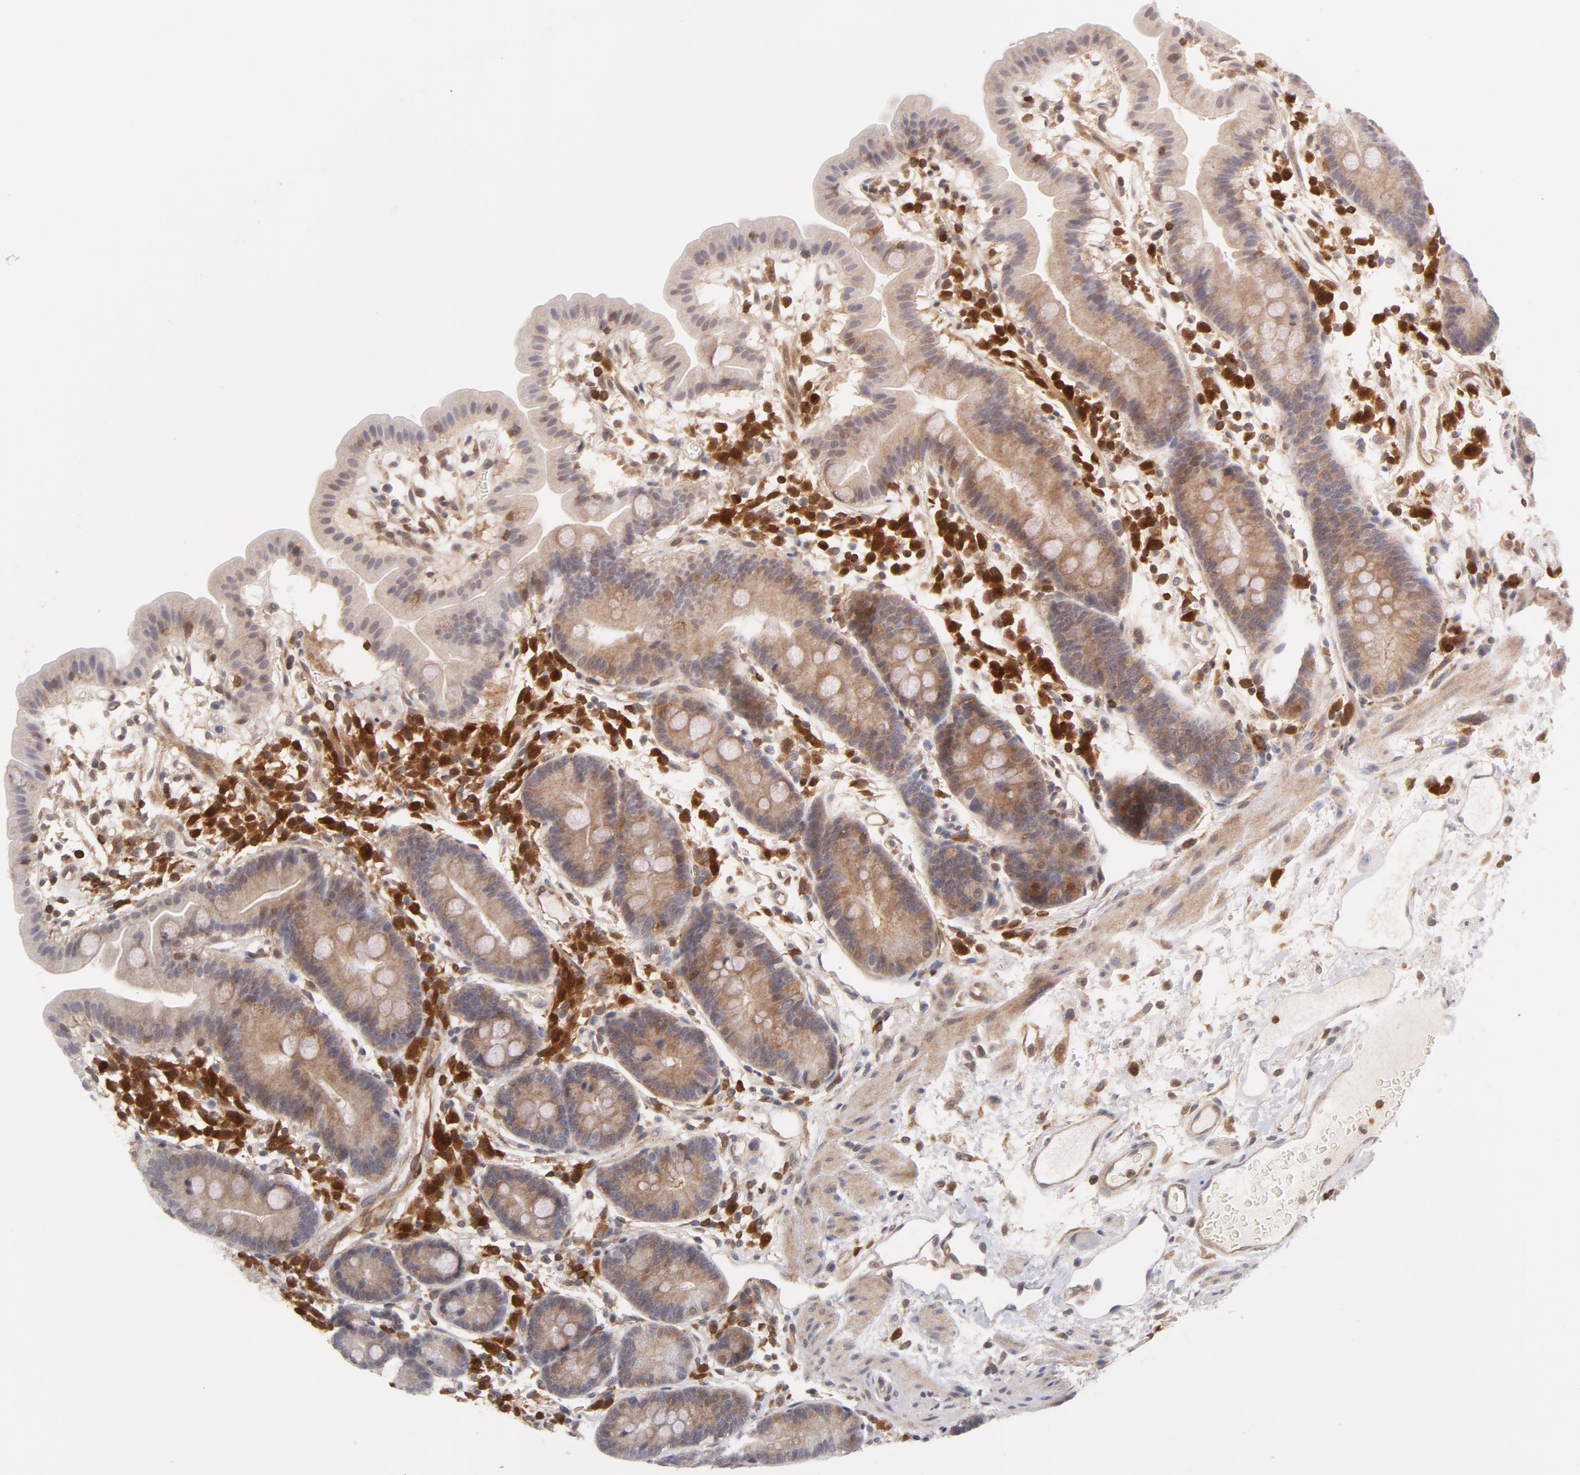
{"staining": {"intensity": "weak", "quantity": "25%-75%", "location": "cytoplasmic/membranous"}, "tissue": "duodenum", "cell_type": "Glandular cells", "image_type": "normal", "snomed": [{"axis": "morphology", "description": "Normal tissue, NOS"}, {"axis": "topography", "description": "Duodenum"}], "caption": "Immunohistochemistry of benign duodenum demonstrates low levels of weak cytoplasmic/membranous staining in approximately 25%-75% of glandular cells.", "gene": "TRADD", "patient": {"sex": "male", "age": 50}}